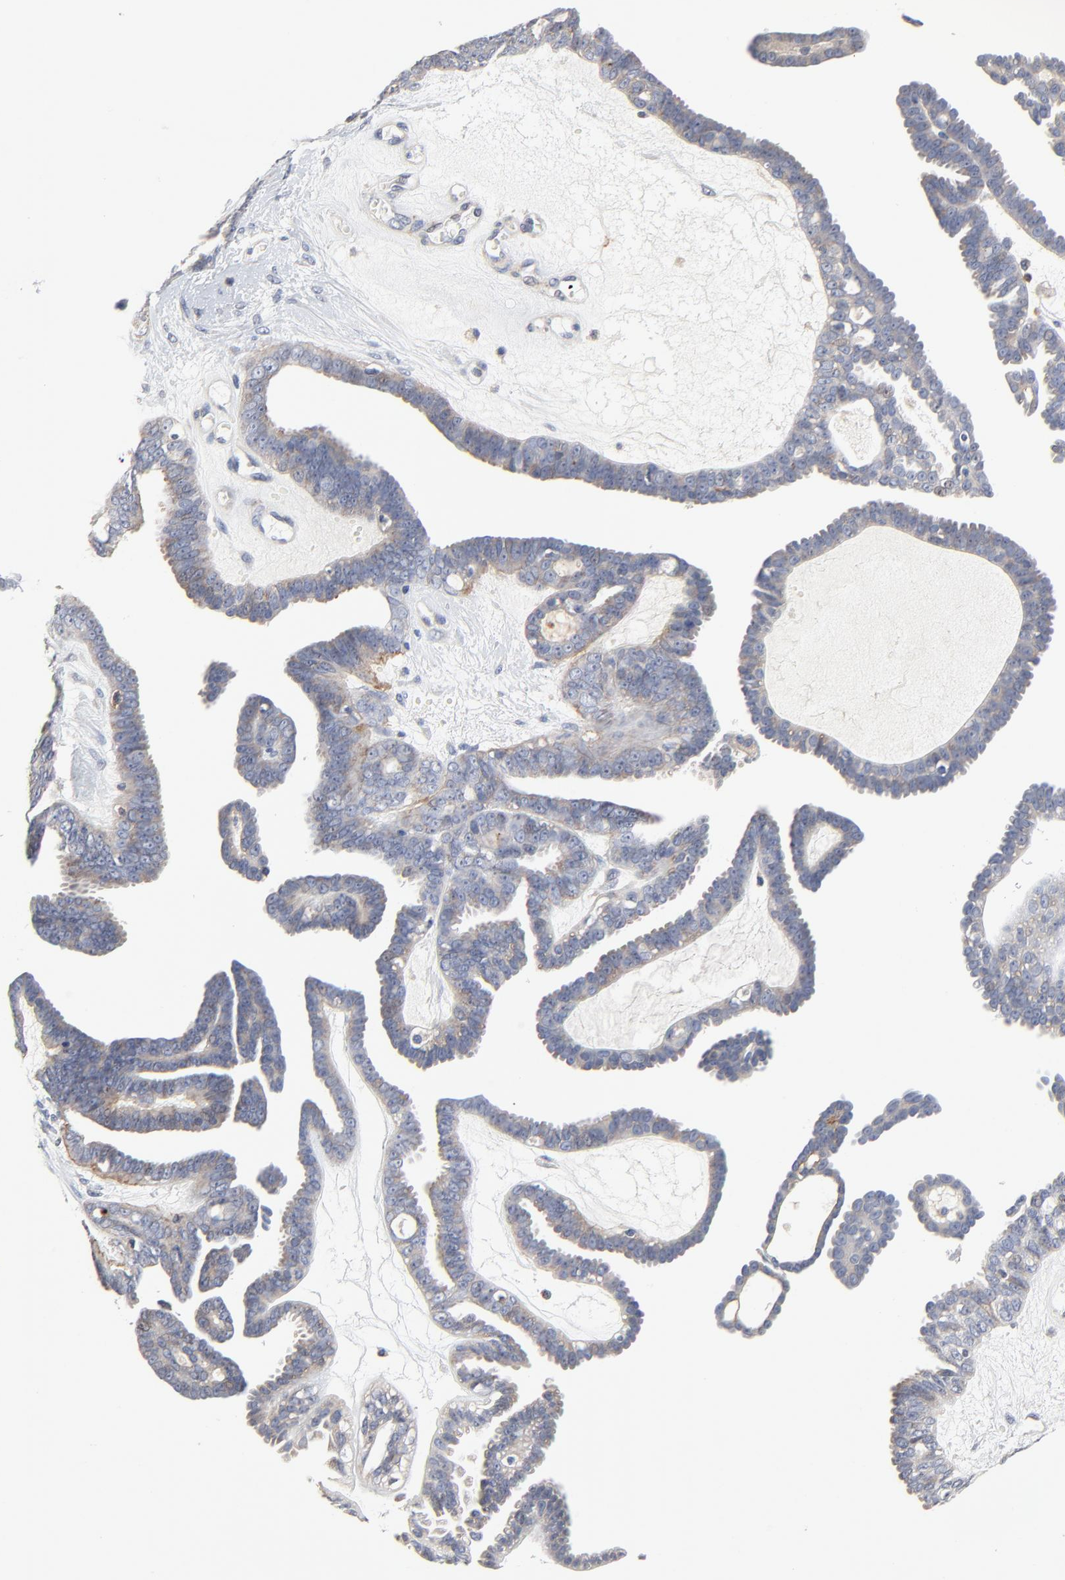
{"staining": {"intensity": "weak", "quantity": "25%-75%", "location": "cytoplasmic/membranous"}, "tissue": "ovarian cancer", "cell_type": "Tumor cells", "image_type": "cancer", "snomed": [{"axis": "morphology", "description": "Cystadenocarcinoma, serous, NOS"}, {"axis": "topography", "description": "Ovary"}], "caption": "Brown immunohistochemical staining in human ovarian cancer (serous cystadenocarcinoma) demonstrates weak cytoplasmic/membranous expression in about 25%-75% of tumor cells. The staining was performed using DAB (3,3'-diaminobenzidine) to visualize the protein expression in brown, while the nuclei were stained in blue with hematoxylin (Magnification: 20x).", "gene": "SKAP1", "patient": {"sex": "female", "age": 71}}